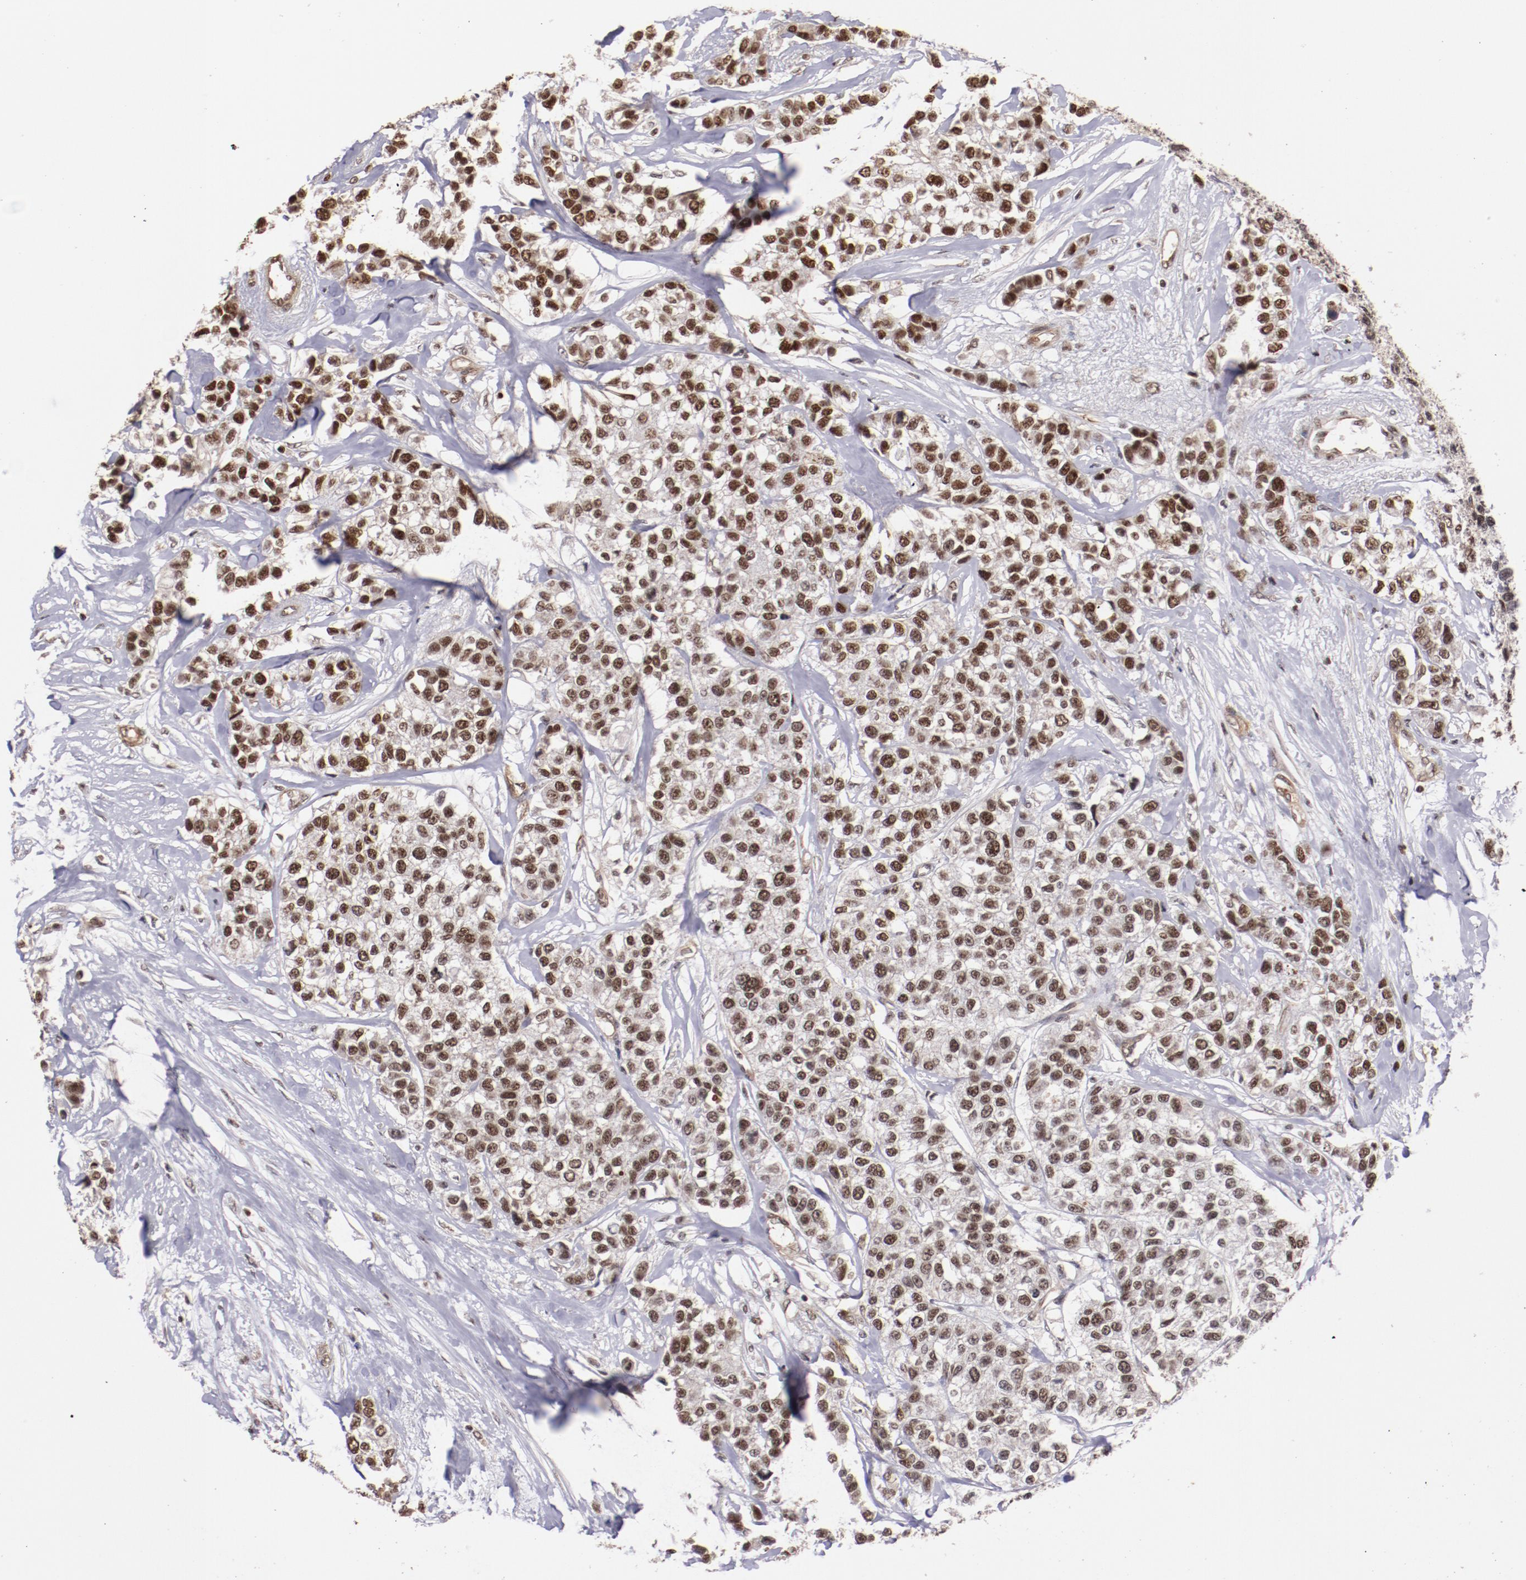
{"staining": {"intensity": "moderate", "quantity": ">75%", "location": "nuclear"}, "tissue": "breast cancer", "cell_type": "Tumor cells", "image_type": "cancer", "snomed": [{"axis": "morphology", "description": "Duct carcinoma"}, {"axis": "topography", "description": "Breast"}], "caption": "Immunohistochemical staining of breast cancer (intraductal carcinoma) exhibits medium levels of moderate nuclear positivity in about >75% of tumor cells.", "gene": "STAG2", "patient": {"sex": "female", "age": 51}}